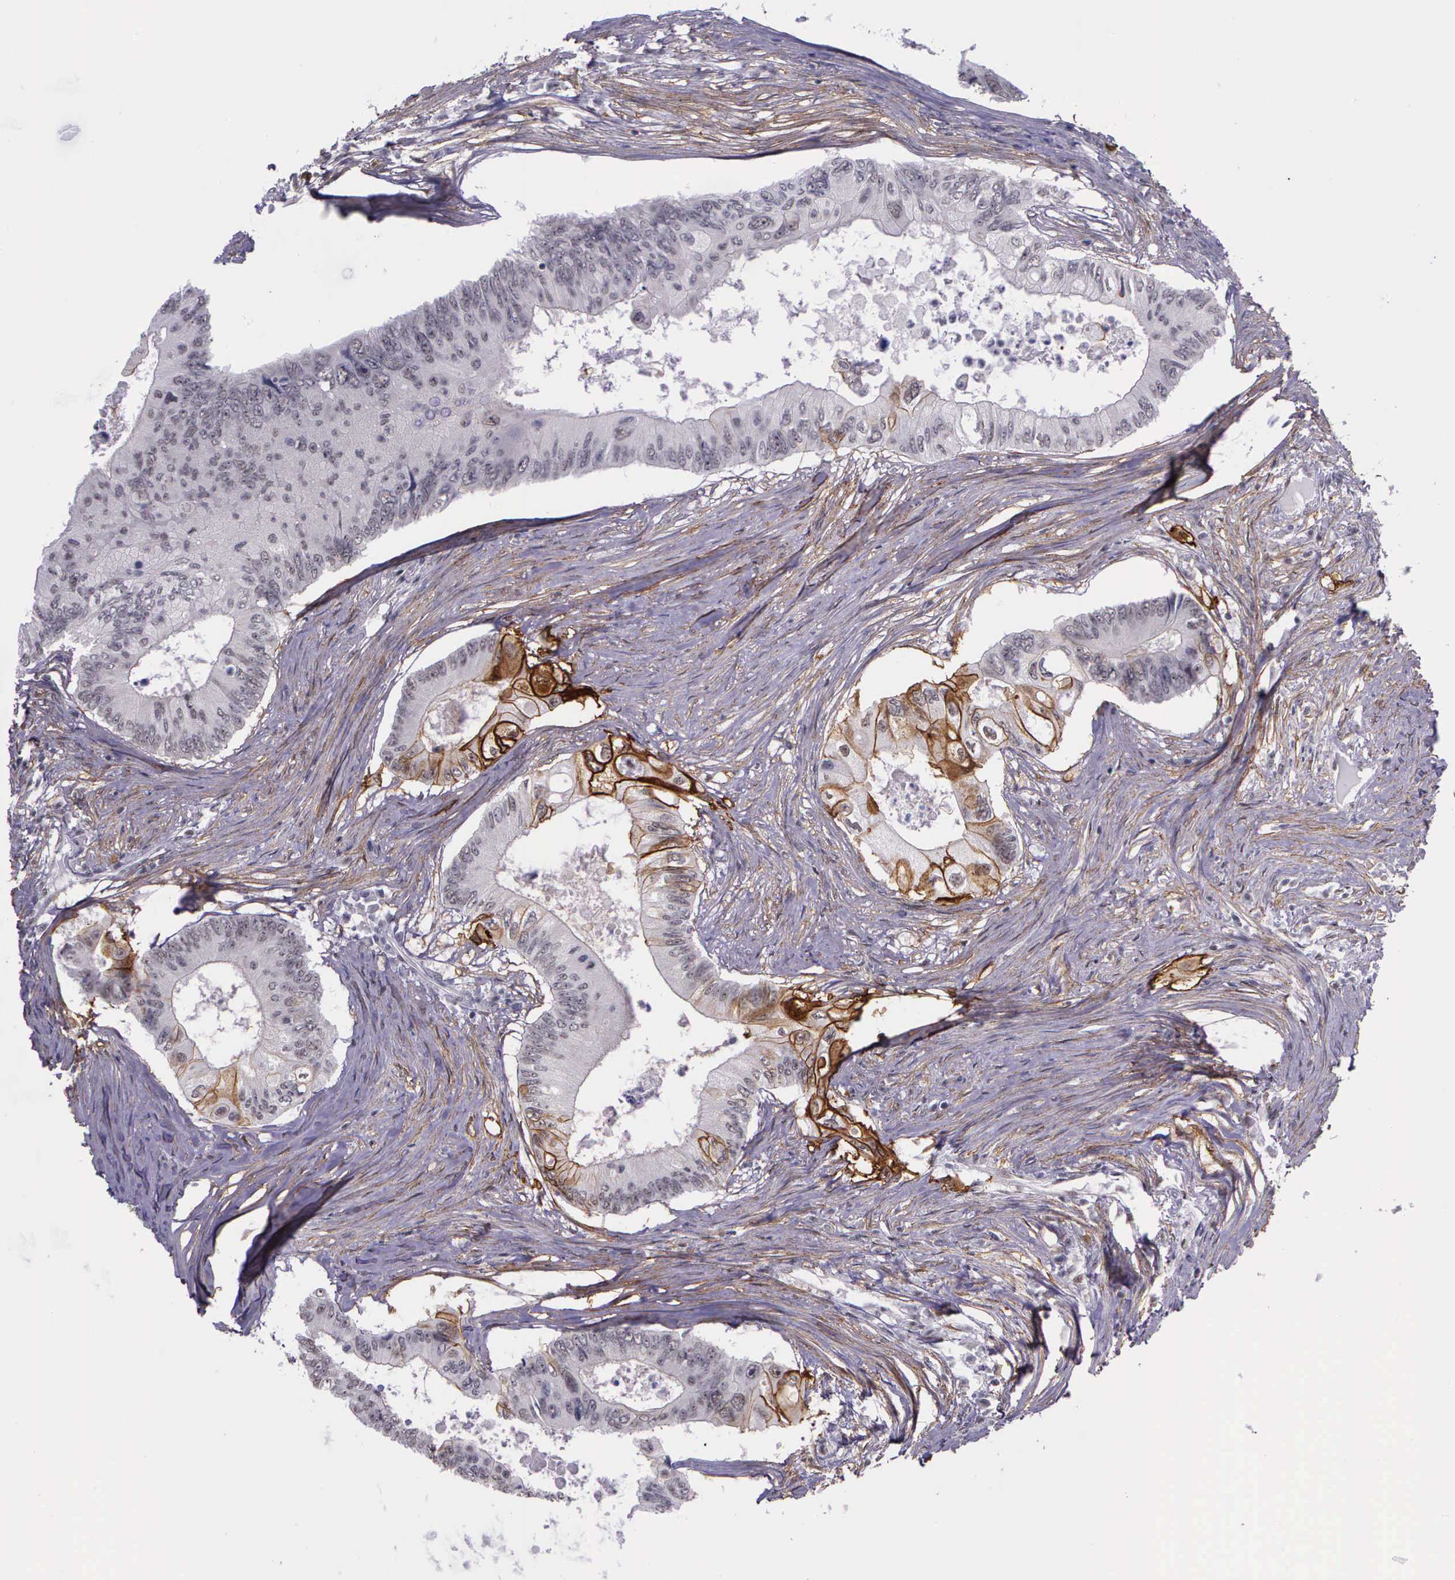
{"staining": {"intensity": "weak", "quantity": "<25%", "location": "cytoplasmic/membranous"}, "tissue": "colorectal cancer", "cell_type": "Tumor cells", "image_type": "cancer", "snomed": [{"axis": "morphology", "description": "Adenocarcinoma, NOS"}, {"axis": "topography", "description": "Colon"}], "caption": "DAB (3,3'-diaminobenzidine) immunohistochemical staining of human adenocarcinoma (colorectal) shows no significant expression in tumor cells. The staining is performed using DAB brown chromogen with nuclei counter-stained in using hematoxylin.", "gene": "AHNAK2", "patient": {"sex": "male", "age": 65}}